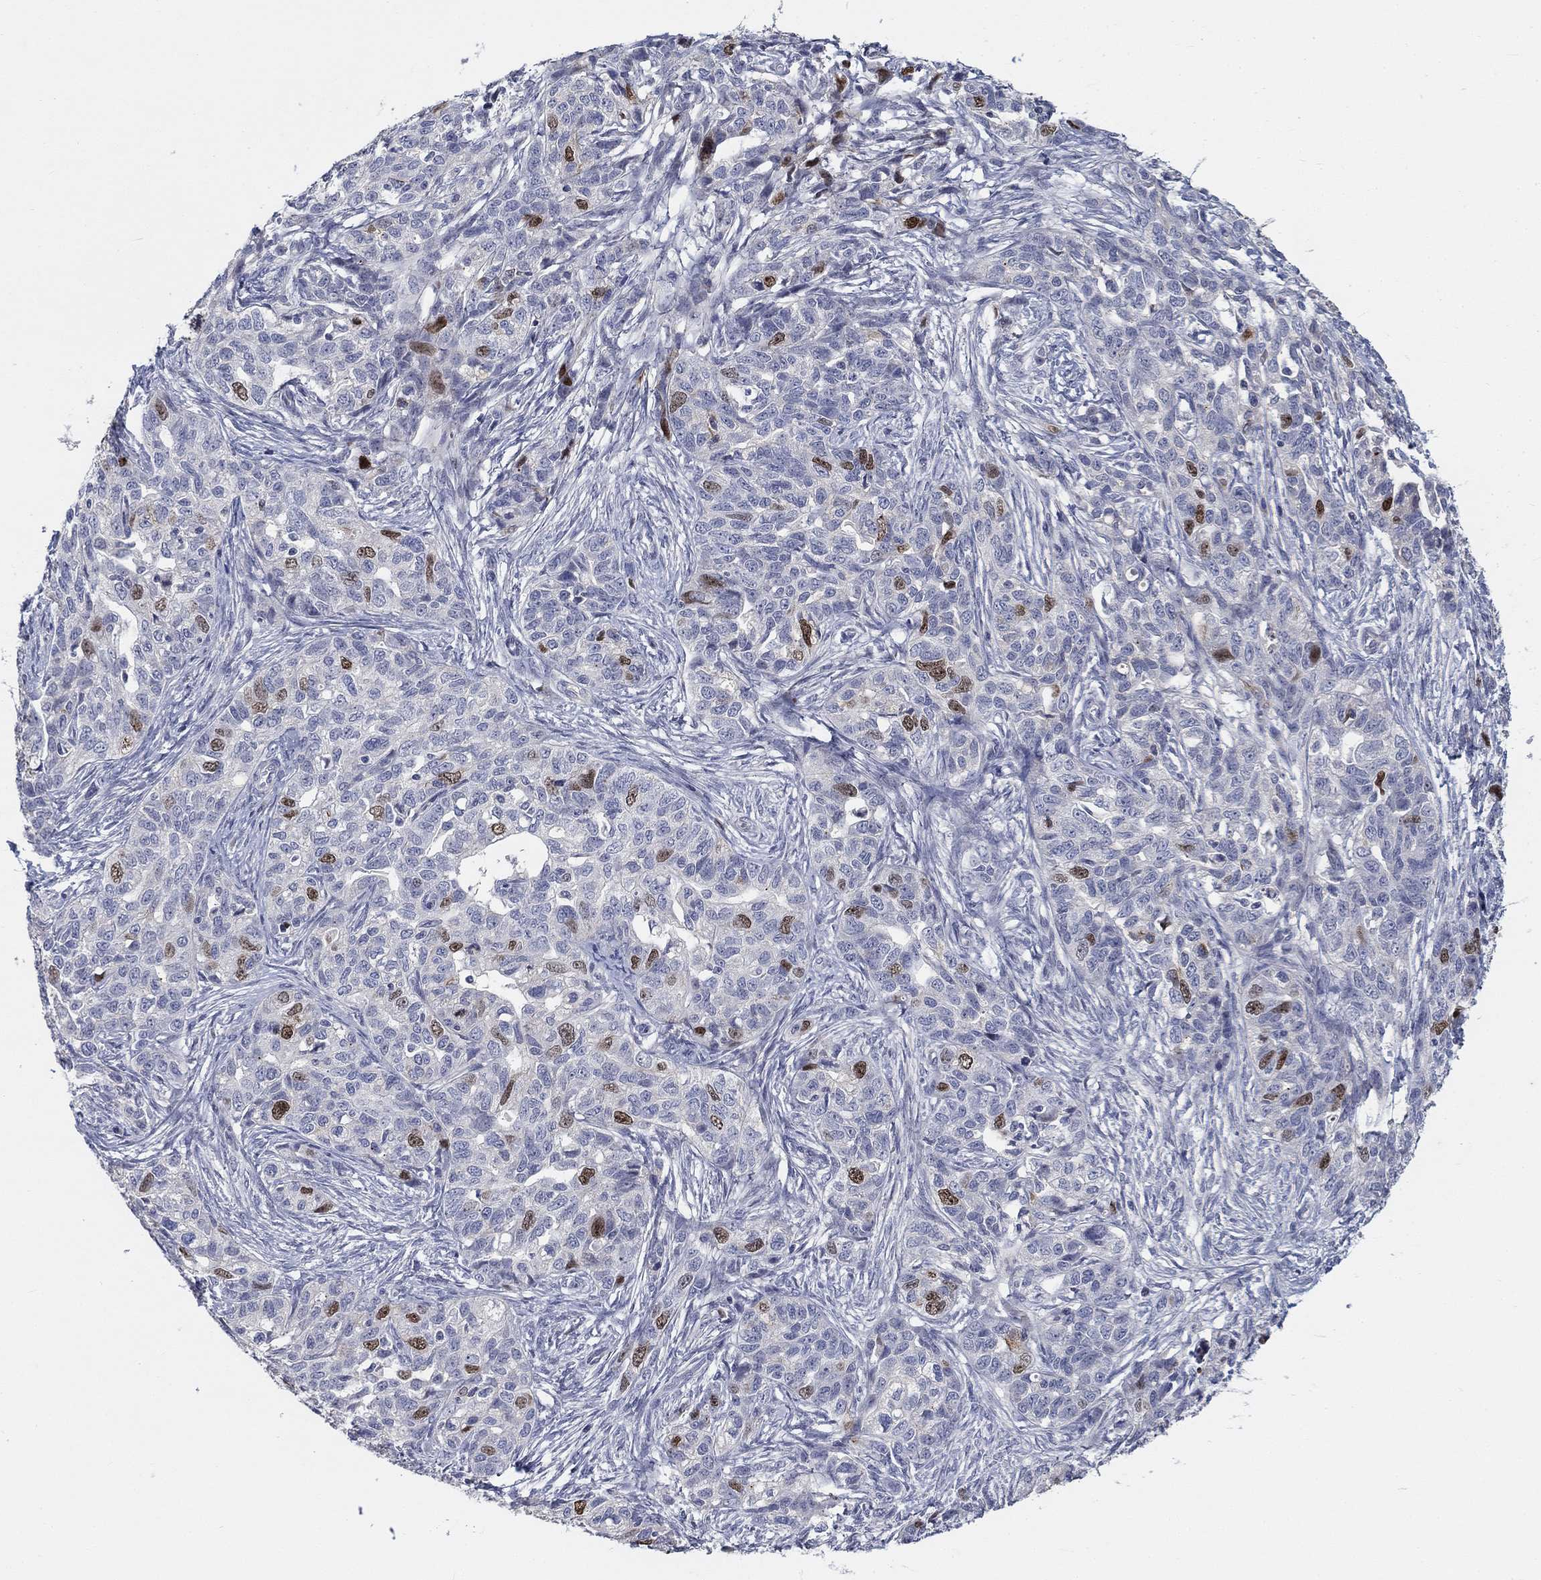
{"staining": {"intensity": "moderate", "quantity": "<25%", "location": "nuclear"}, "tissue": "ovarian cancer", "cell_type": "Tumor cells", "image_type": "cancer", "snomed": [{"axis": "morphology", "description": "Cystadenocarcinoma, serous, NOS"}, {"axis": "topography", "description": "Ovary"}], "caption": "A brown stain shows moderate nuclear staining of a protein in serous cystadenocarcinoma (ovarian) tumor cells.", "gene": "PRC1", "patient": {"sex": "female", "age": 71}}